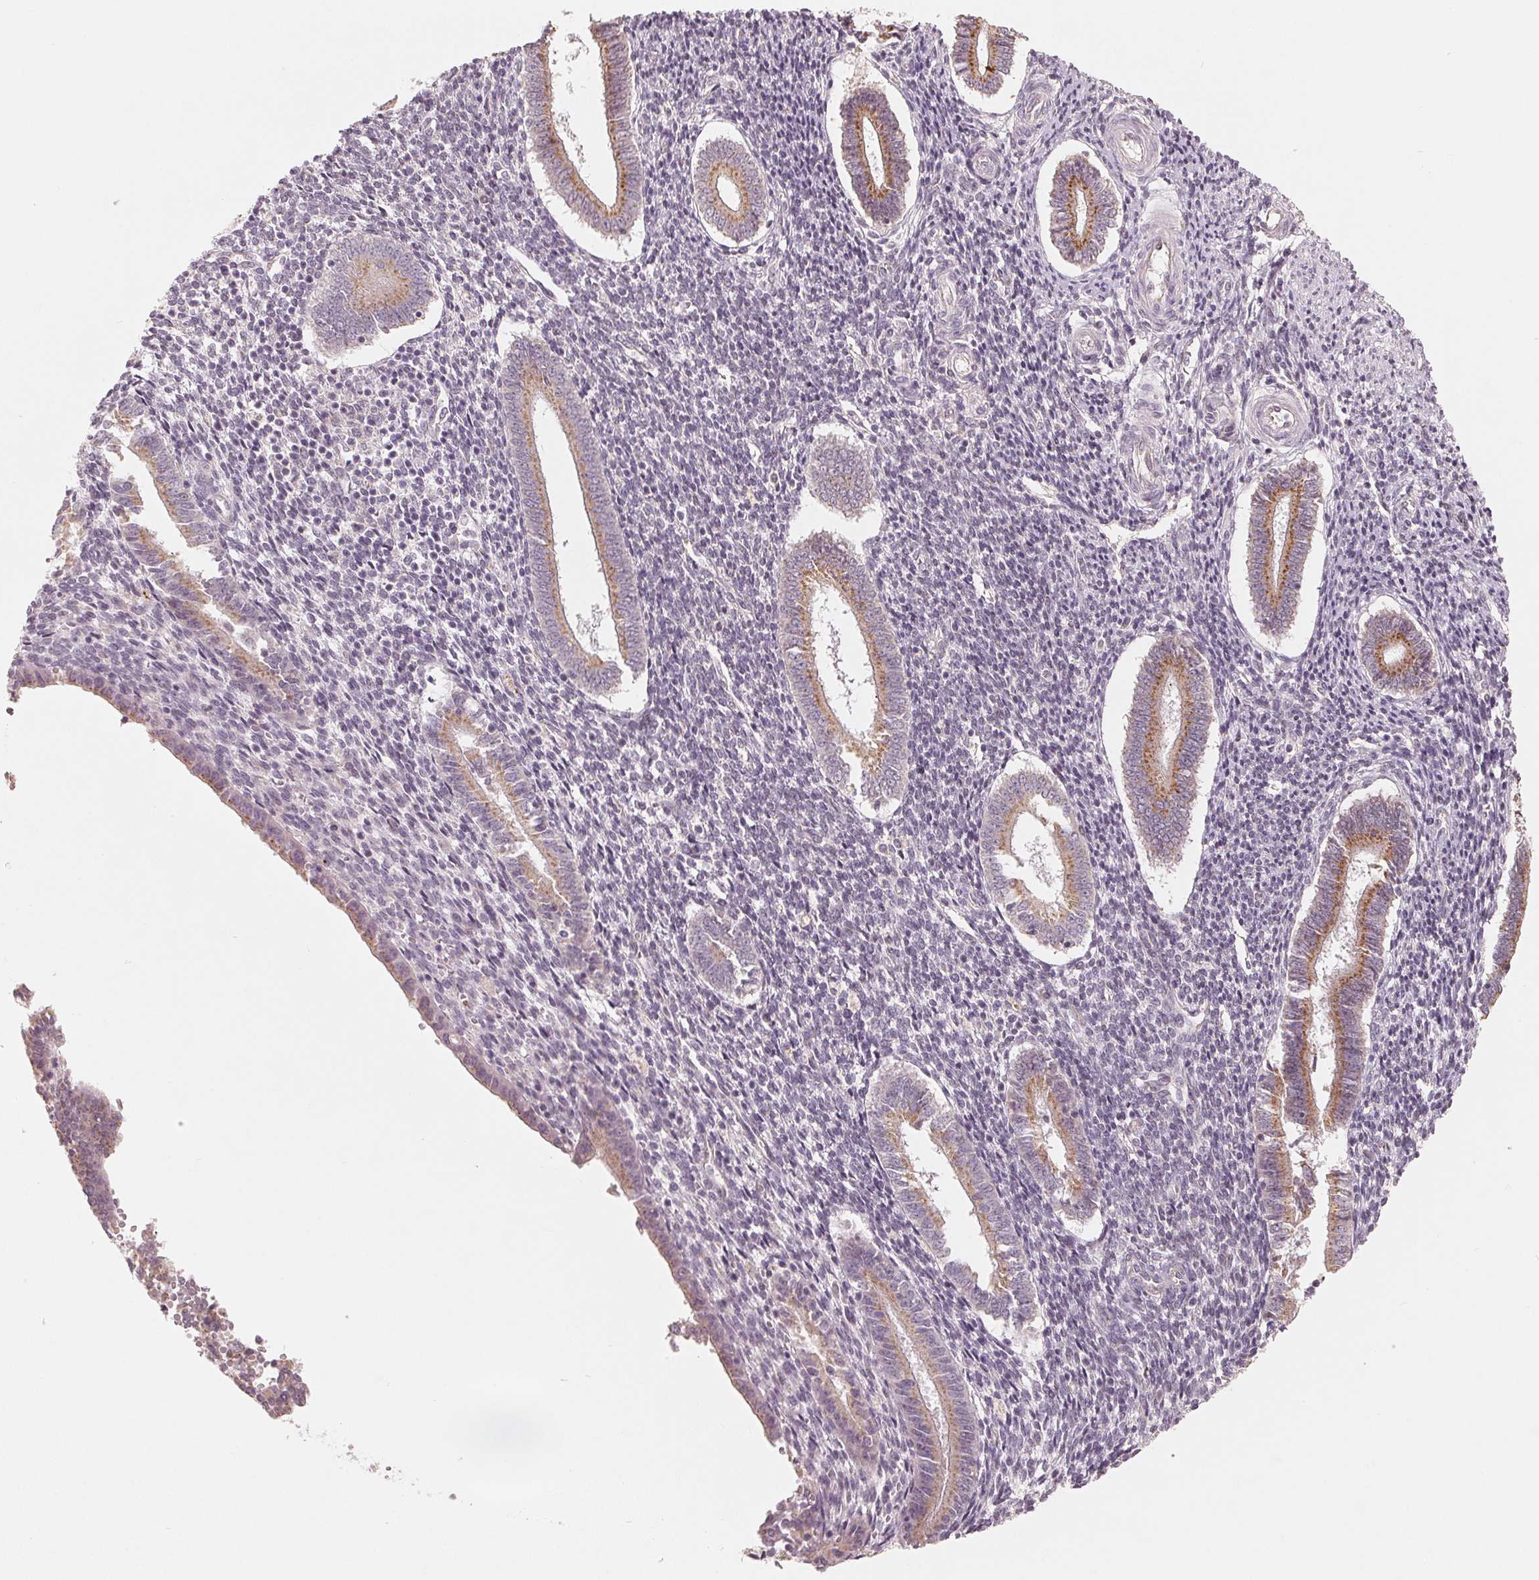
{"staining": {"intensity": "negative", "quantity": "none", "location": "none"}, "tissue": "endometrium", "cell_type": "Cells in endometrial stroma", "image_type": "normal", "snomed": [{"axis": "morphology", "description": "Normal tissue, NOS"}, {"axis": "topography", "description": "Endometrium"}], "caption": "Cells in endometrial stroma show no significant positivity in normal endometrium. (DAB immunohistochemistry with hematoxylin counter stain).", "gene": "TMSB15B", "patient": {"sex": "female", "age": 25}}